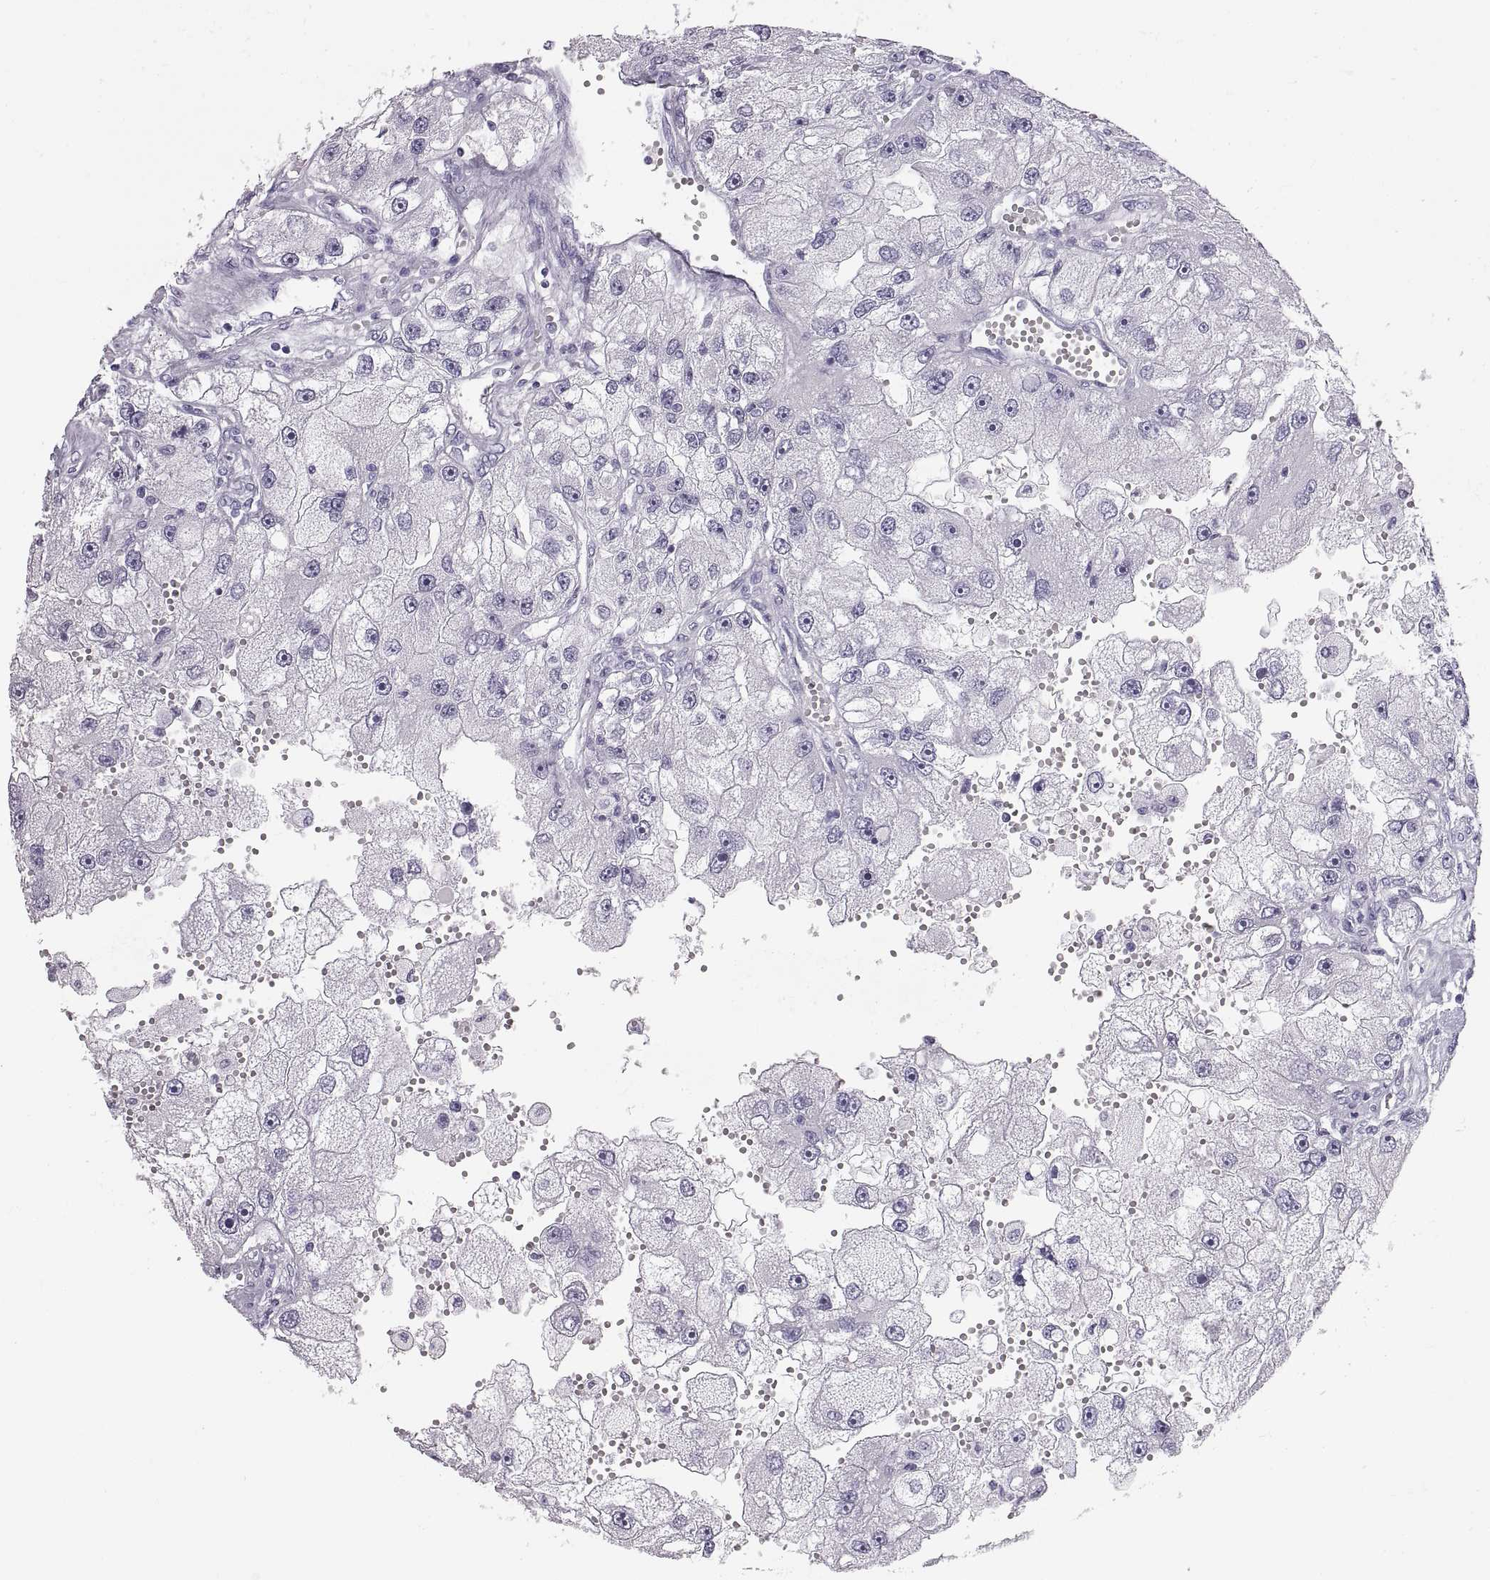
{"staining": {"intensity": "negative", "quantity": "none", "location": "none"}, "tissue": "renal cancer", "cell_type": "Tumor cells", "image_type": "cancer", "snomed": [{"axis": "morphology", "description": "Adenocarcinoma, NOS"}, {"axis": "topography", "description": "Kidney"}], "caption": "A histopathology image of human adenocarcinoma (renal) is negative for staining in tumor cells. (Stains: DAB IHC with hematoxylin counter stain, Microscopy: brightfield microscopy at high magnification).", "gene": "RLBP1", "patient": {"sex": "male", "age": 63}}